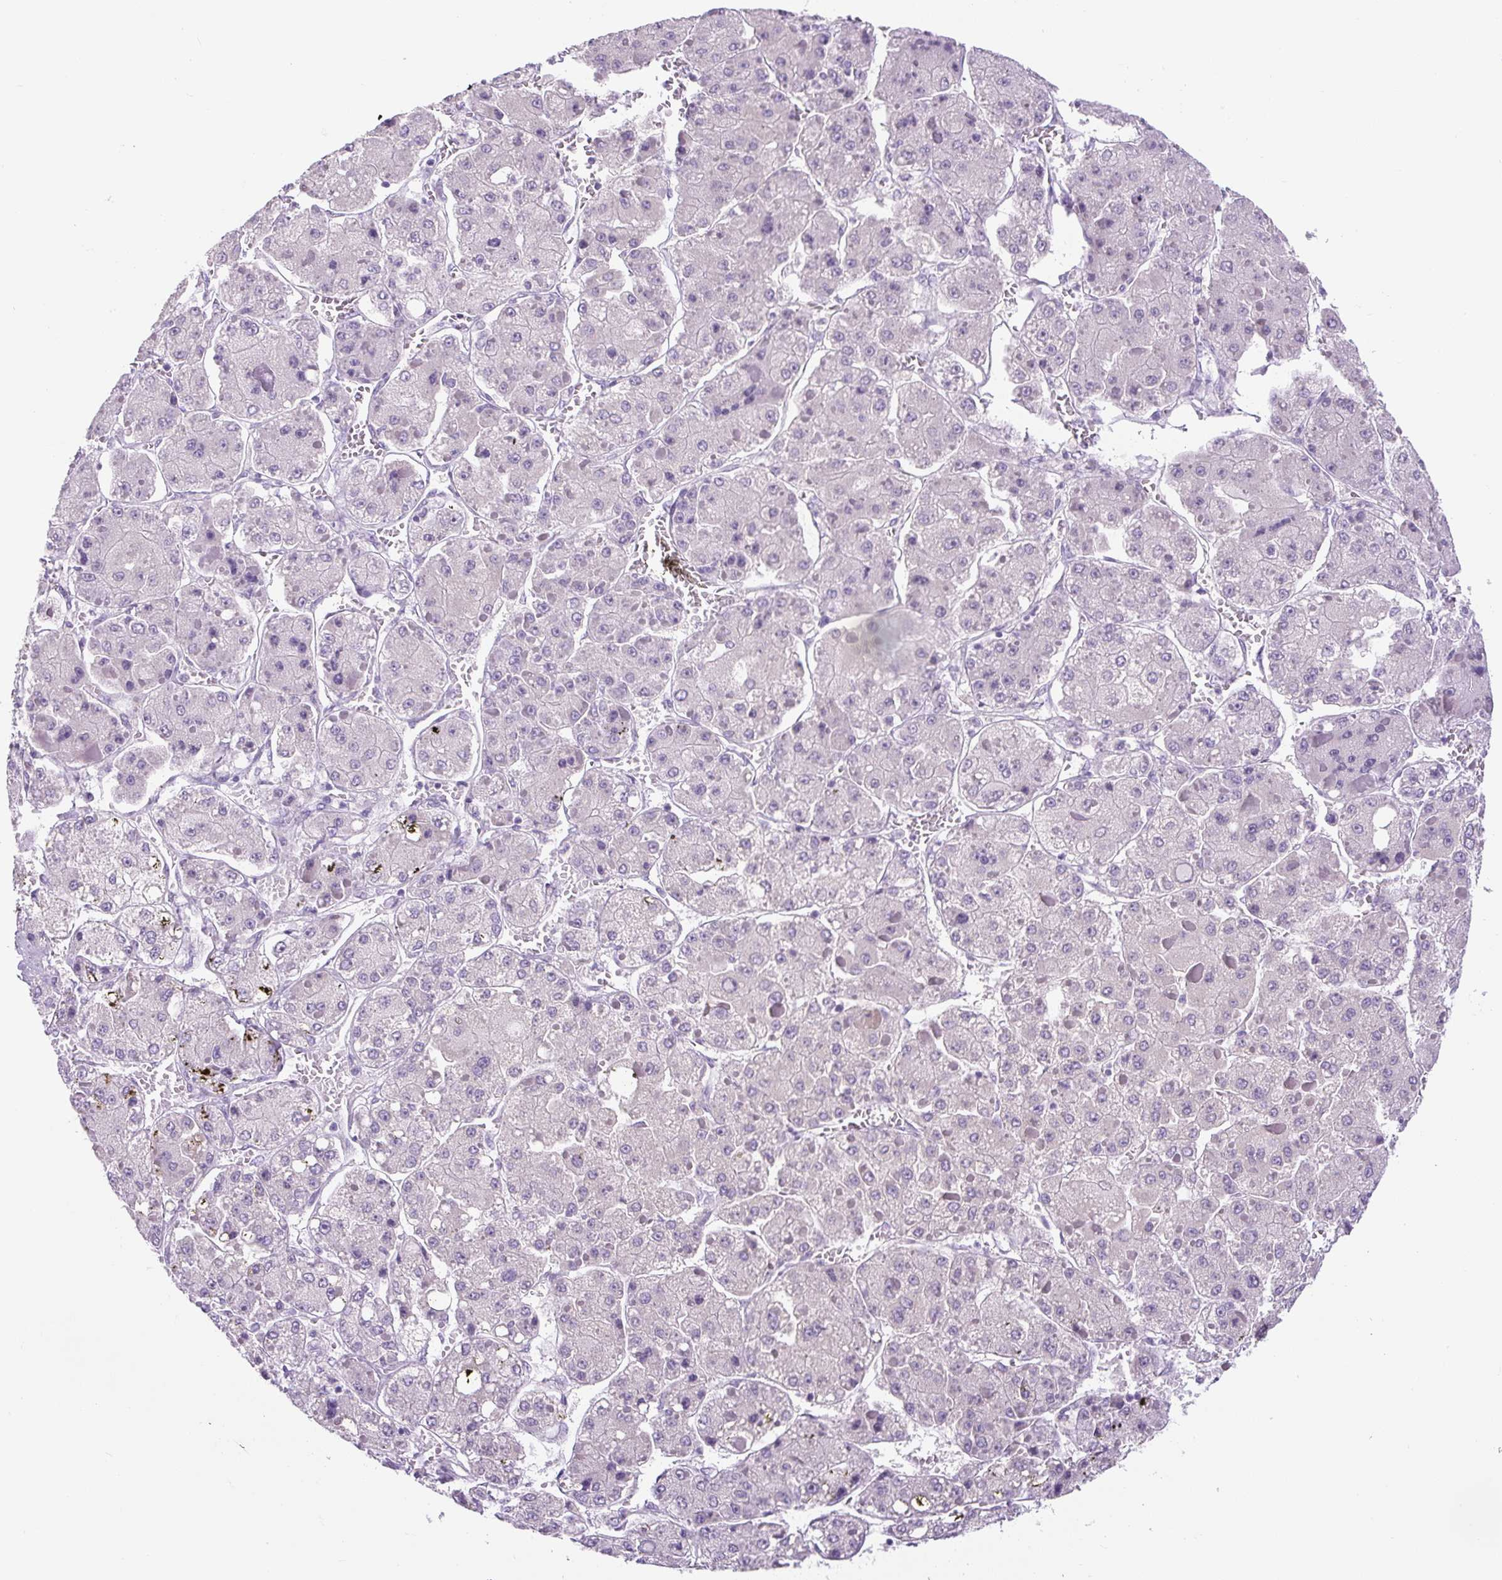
{"staining": {"intensity": "negative", "quantity": "none", "location": "none"}, "tissue": "liver cancer", "cell_type": "Tumor cells", "image_type": "cancer", "snomed": [{"axis": "morphology", "description": "Carcinoma, Hepatocellular, NOS"}, {"axis": "topography", "description": "Liver"}], "caption": "This histopathology image is of liver cancer (hepatocellular carcinoma) stained with immunohistochemistry (IHC) to label a protein in brown with the nuclei are counter-stained blue. There is no positivity in tumor cells.", "gene": "UBL3", "patient": {"sex": "female", "age": 73}}